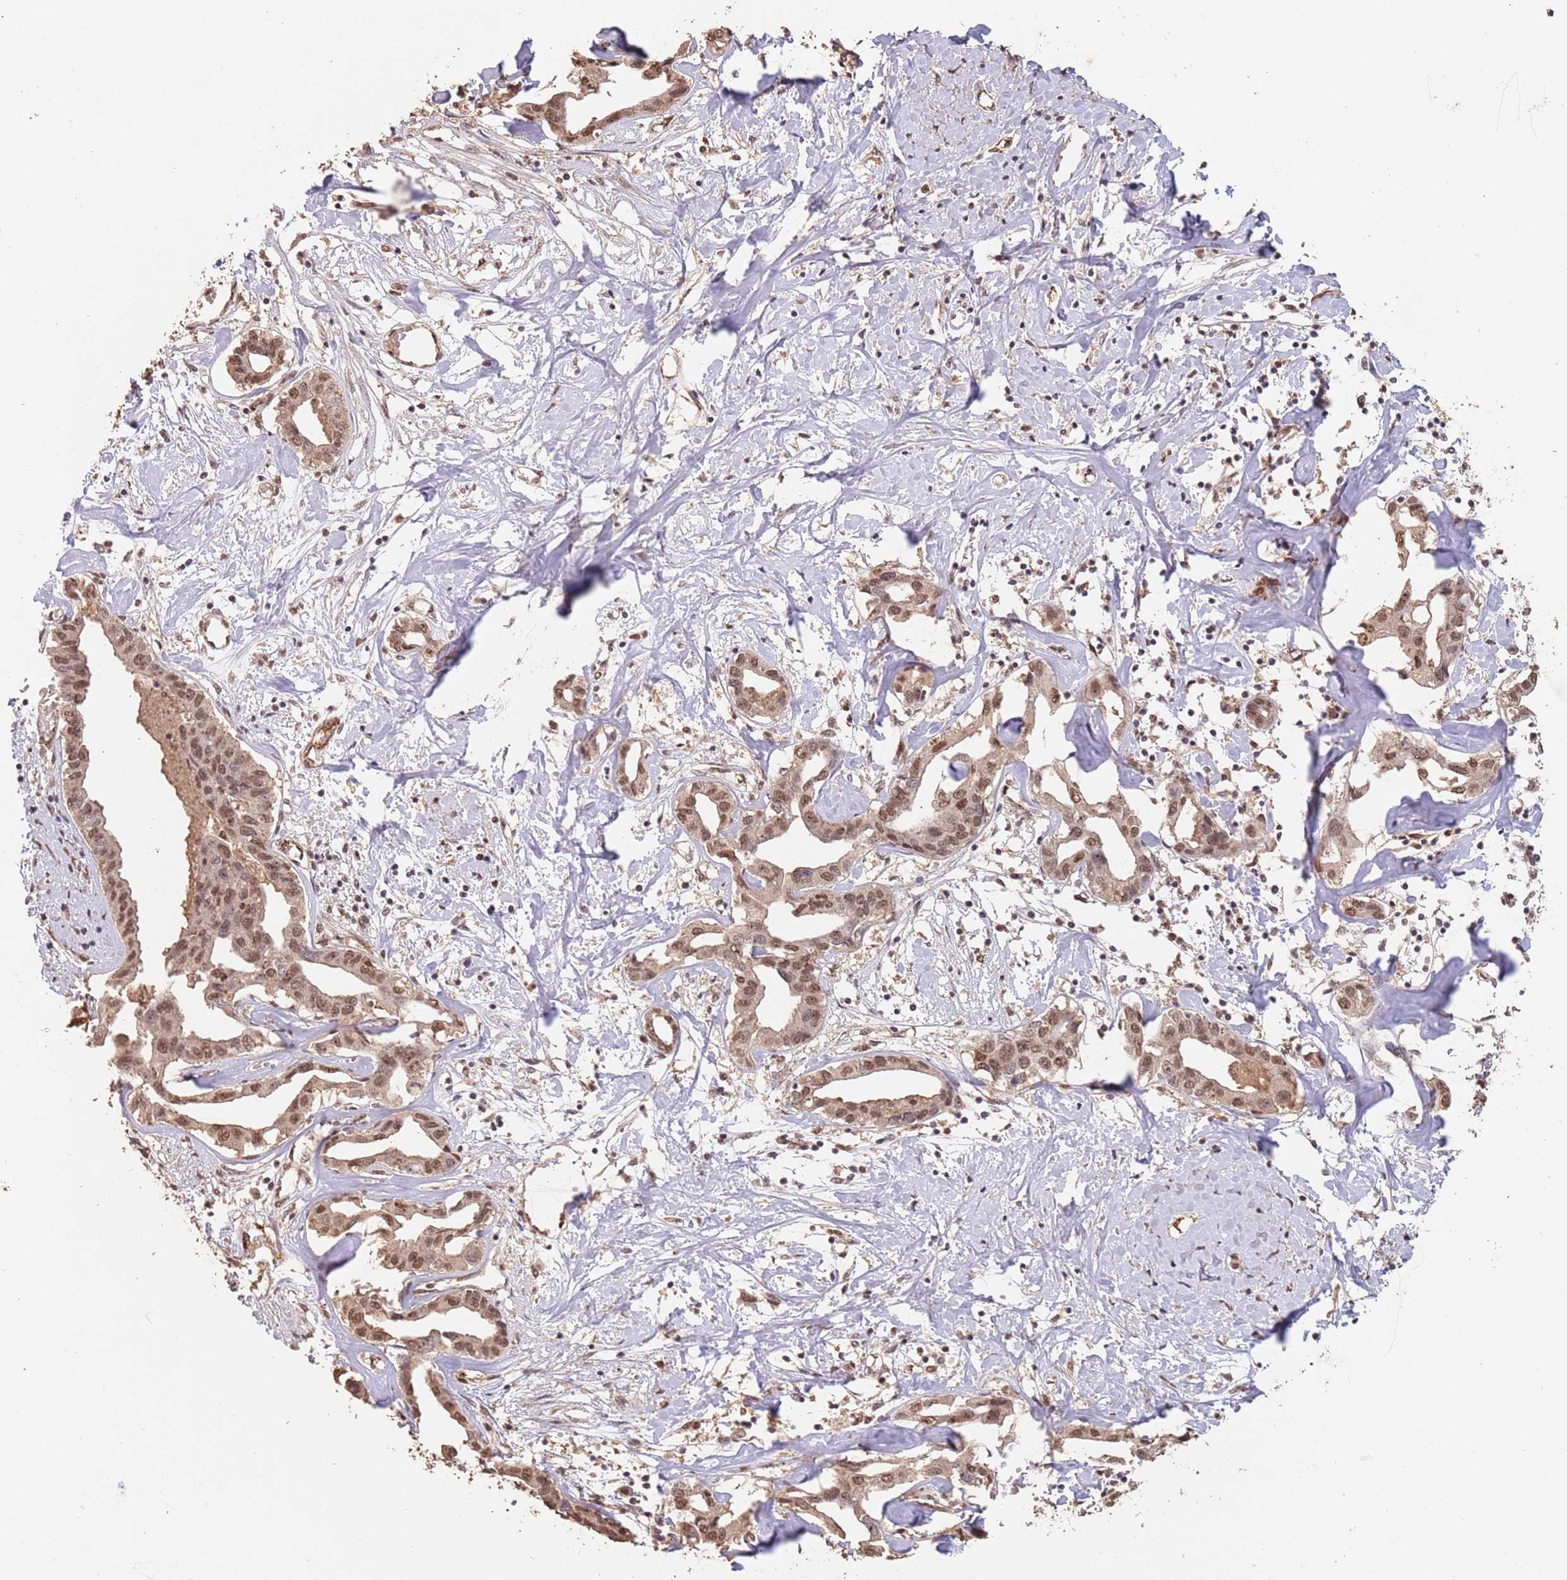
{"staining": {"intensity": "moderate", "quantity": ">75%", "location": "nuclear"}, "tissue": "liver cancer", "cell_type": "Tumor cells", "image_type": "cancer", "snomed": [{"axis": "morphology", "description": "Cholangiocarcinoma"}, {"axis": "topography", "description": "Liver"}], "caption": "Immunohistochemistry (IHC) micrograph of liver cholangiocarcinoma stained for a protein (brown), which shows medium levels of moderate nuclear expression in approximately >75% of tumor cells.", "gene": "RFXANK", "patient": {"sex": "male", "age": 59}}